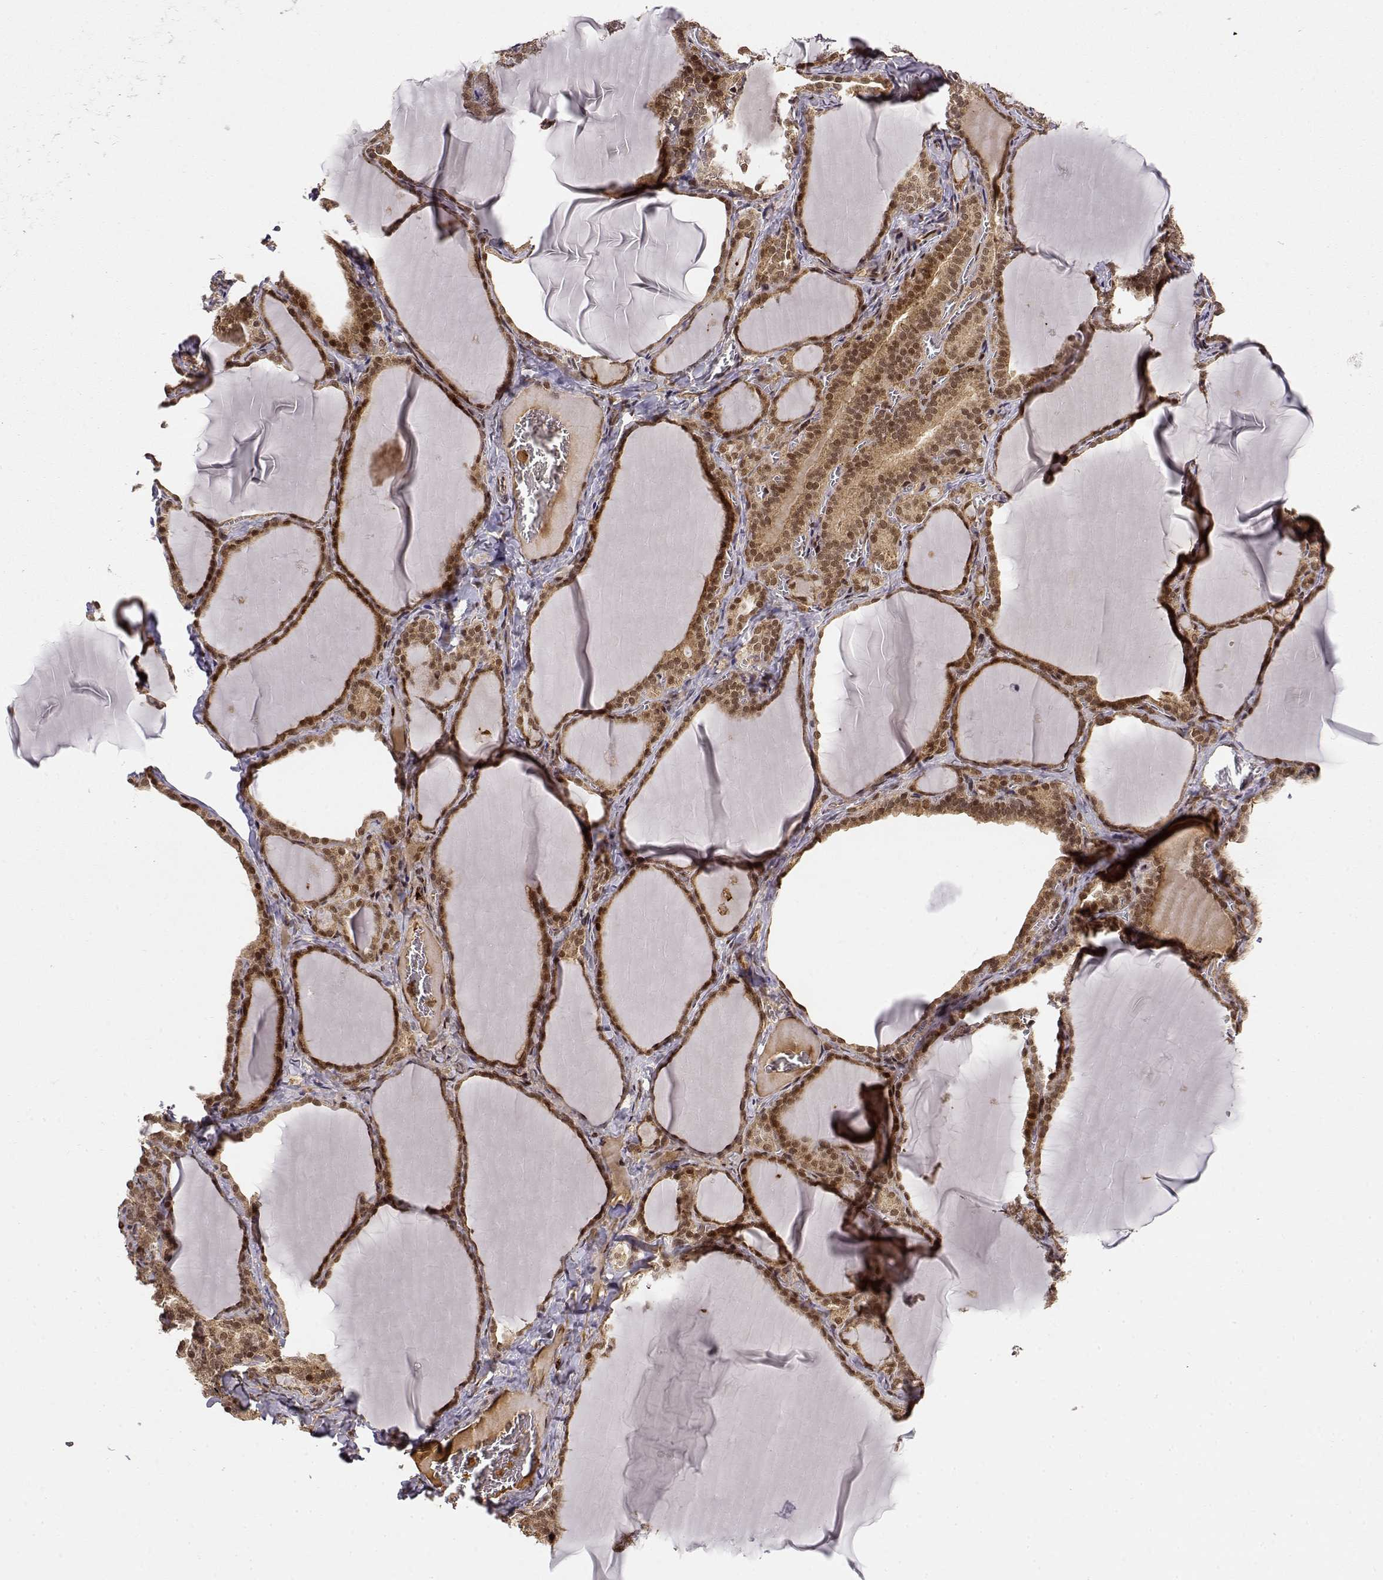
{"staining": {"intensity": "strong", "quantity": ">75%", "location": "cytoplasmic/membranous,nuclear"}, "tissue": "thyroid gland", "cell_type": "Glandular cells", "image_type": "normal", "snomed": [{"axis": "morphology", "description": "Normal tissue, NOS"}, {"axis": "morphology", "description": "Hyperplasia, NOS"}, {"axis": "topography", "description": "Thyroid gland"}], "caption": "The micrograph displays a brown stain indicating the presence of a protein in the cytoplasmic/membranous,nuclear of glandular cells in thyroid gland. (DAB IHC, brown staining for protein, blue staining for nuclei).", "gene": "MAEA", "patient": {"sex": "female", "age": 27}}